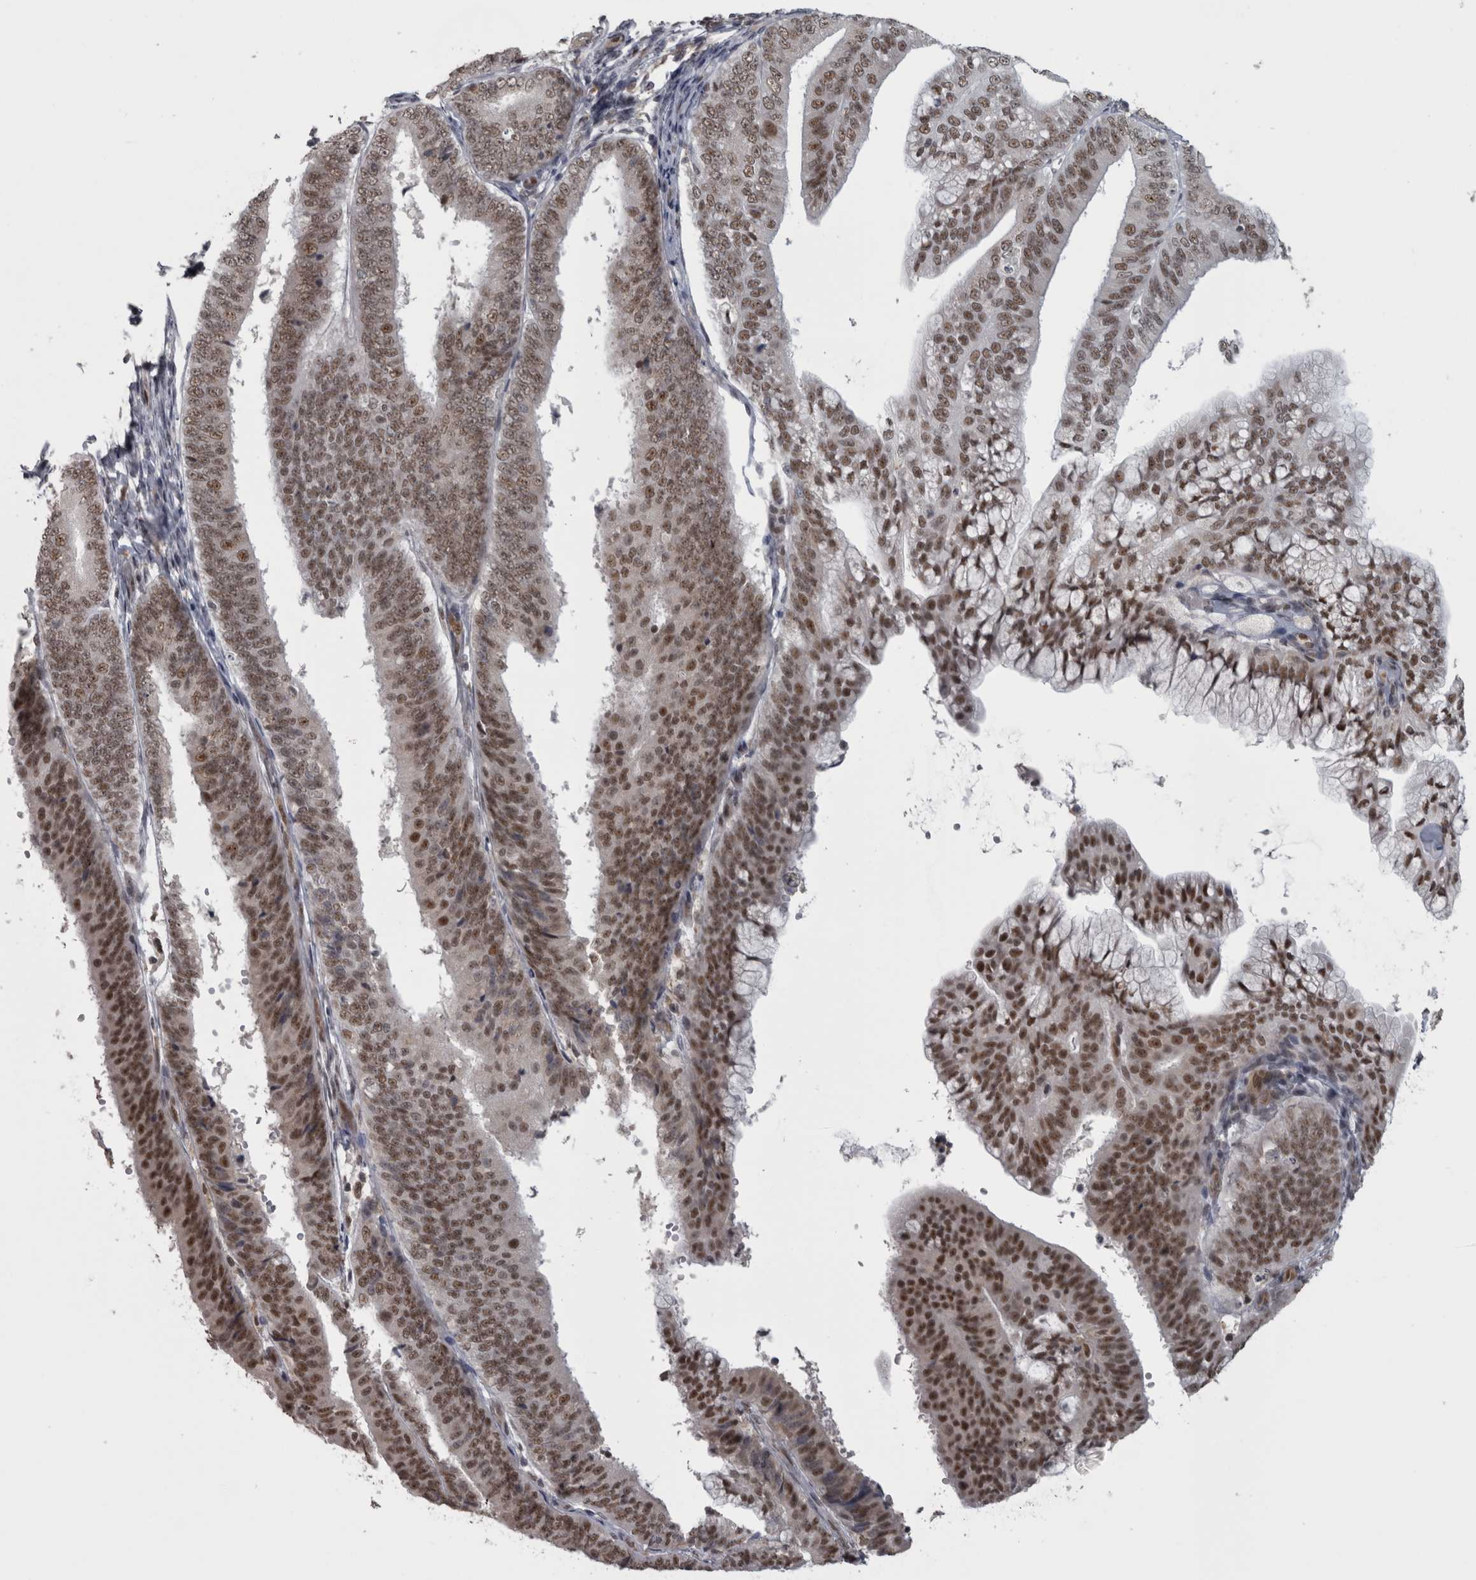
{"staining": {"intensity": "strong", "quantity": ">75%", "location": "nuclear"}, "tissue": "endometrial cancer", "cell_type": "Tumor cells", "image_type": "cancer", "snomed": [{"axis": "morphology", "description": "Adenocarcinoma, NOS"}, {"axis": "topography", "description": "Endometrium"}], "caption": "Endometrial cancer (adenocarcinoma) stained for a protein (brown) reveals strong nuclear positive expression in about >75% of tumor cells.", "gene": "MICU3", "patient": {"sex": "female", "age": 63}}